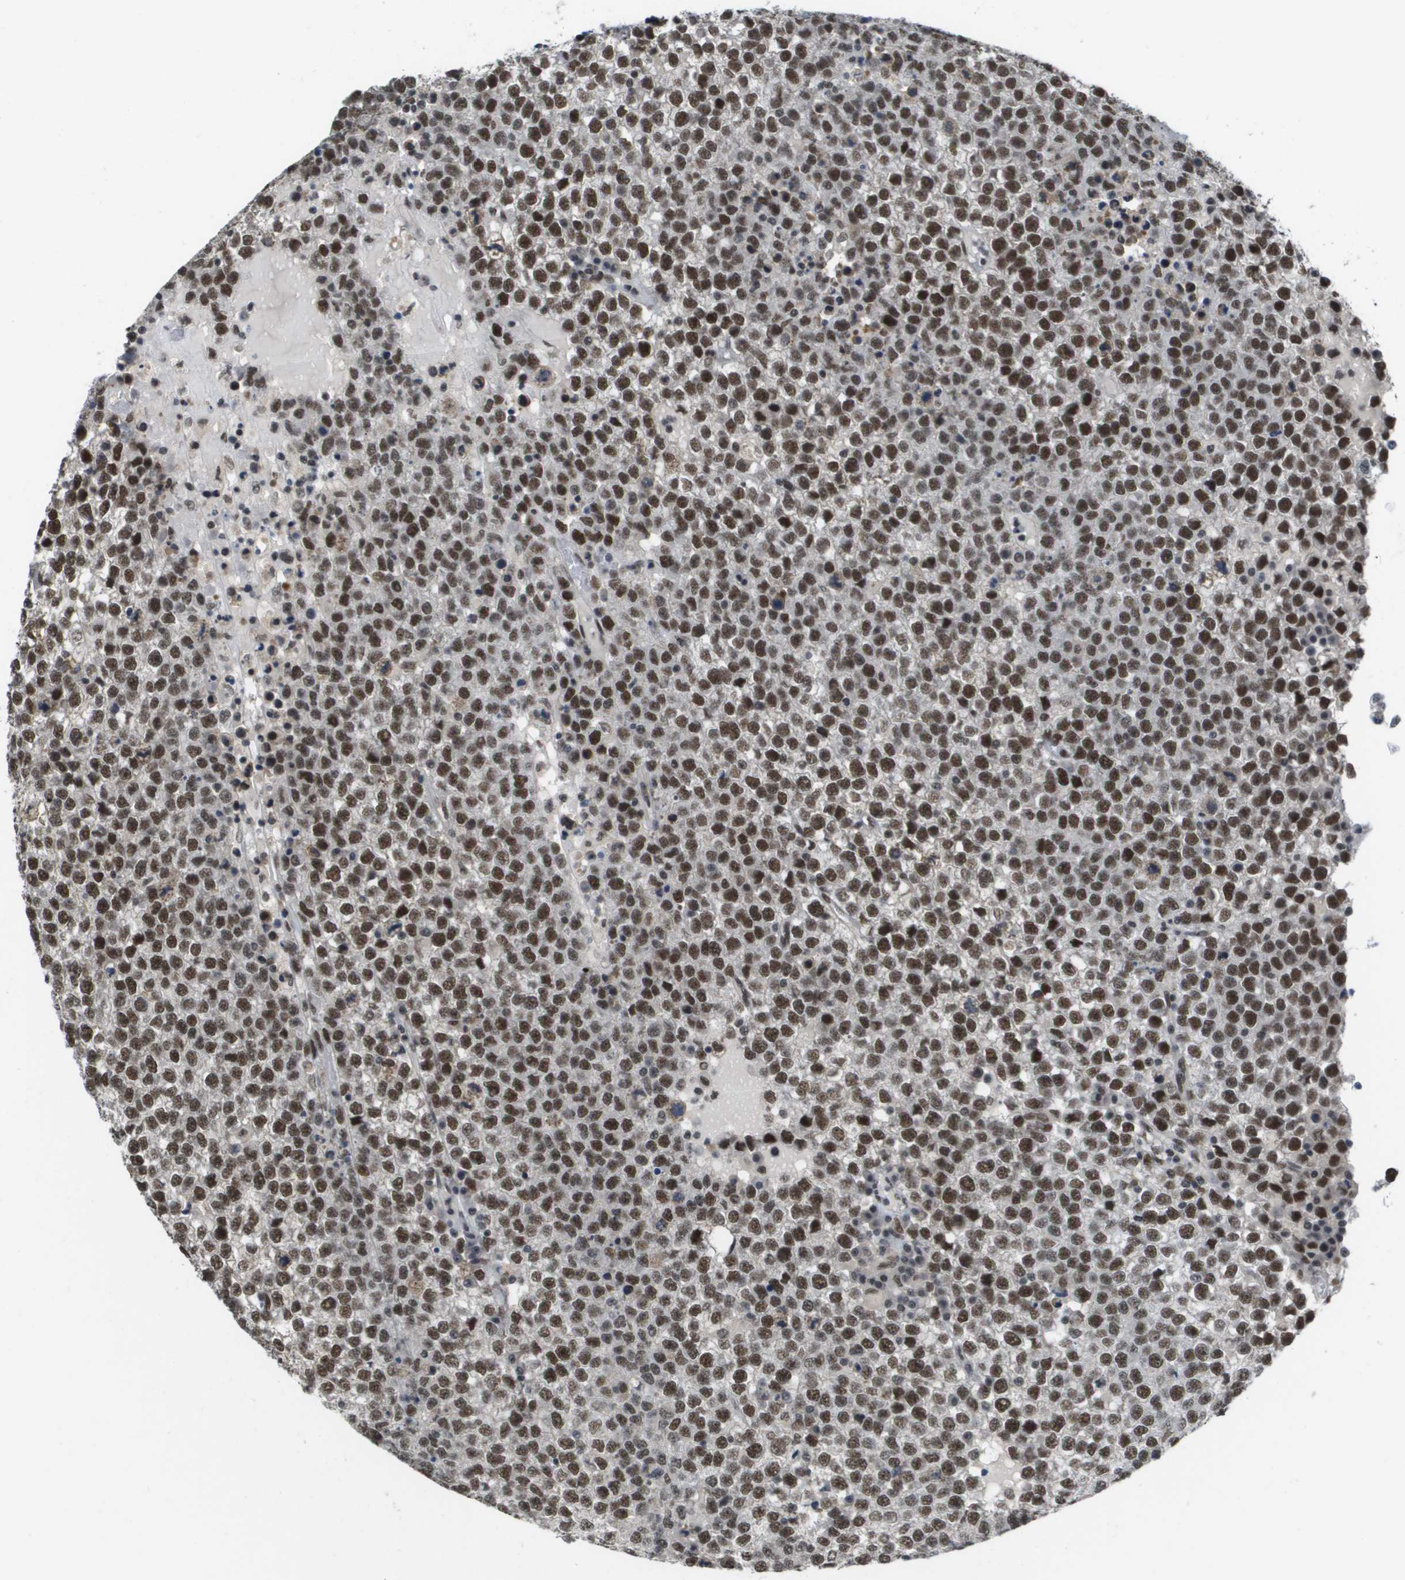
{"staining": {"intensity": "strong", "quantity": "25%-75%", "location": "nuclear"}, "tissue": "testis cancer", "cell_type": "Tumor cells", "image_type": "cancer", "snomed": [{"axis": "morphology", "description": "Seminoma, NOS"}, {"axis": "topography", "description": "Testis"}], "caption": "Protein staining reveals strong nuclear expression in about 25%-75% of tumor cells in testis cancer (seminoma). (Brightfield microscopy of DAB IHC at high magnification).", "gene": "ISY1", "patient": {"sex": "male", "age": 65}}